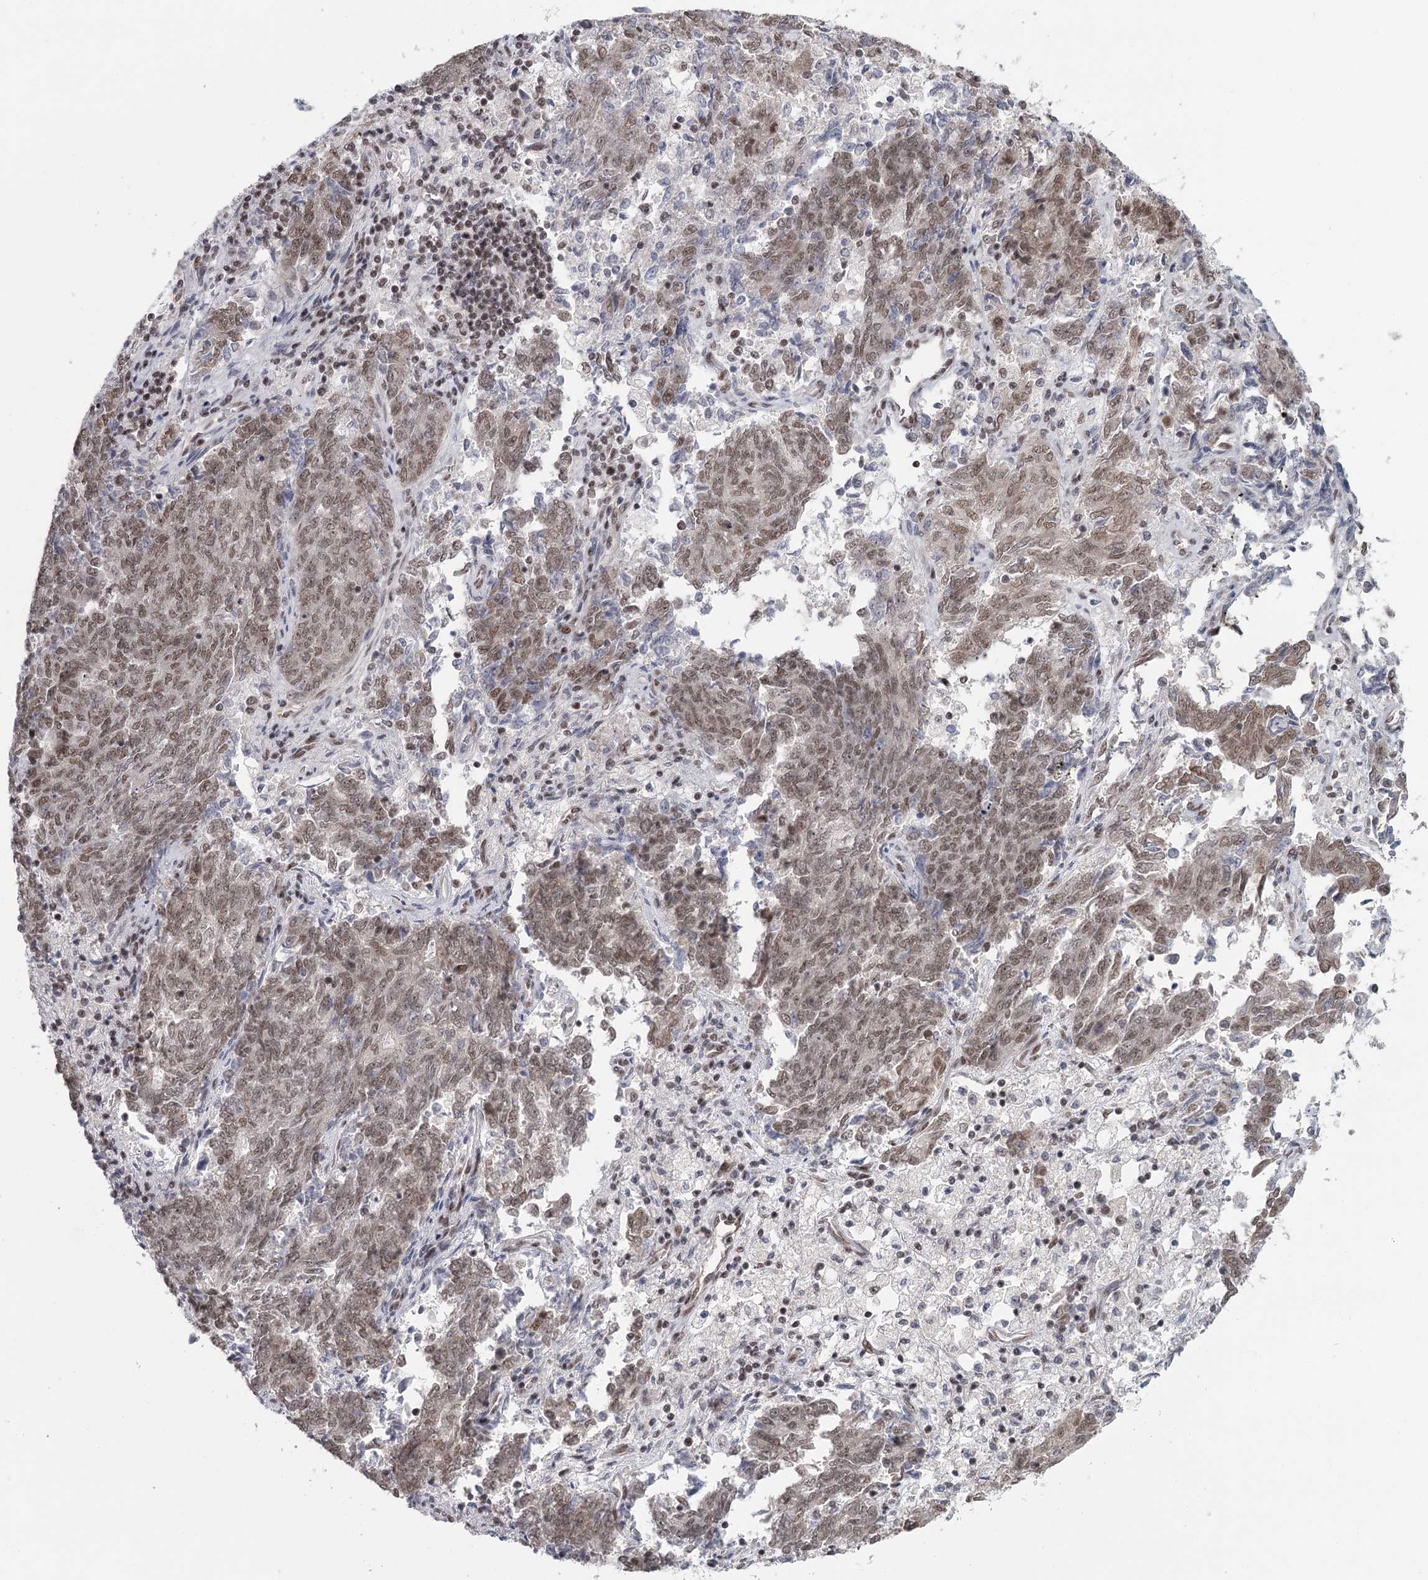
{"staining": {"intensity": "moderate", "quantity": ">75%", "location": "nuclear"}, "tissue": "endometrial cancer", "cell_type": "Tumor cells", "image_type": "cancer", "snomed": [{"axis": "morphology", "description": "Adenocarcinoma, NOS"}, {"axis": "topography", "description": "Endometrium"}], "caption": "Immunohistochemical staining of human endometrial cancer shows medium levels of moderate nuclear protein staining in approximately >75% of tumor cells.", "gene": "FAM13C", "patient": {"sex": "female", "age": 80}}